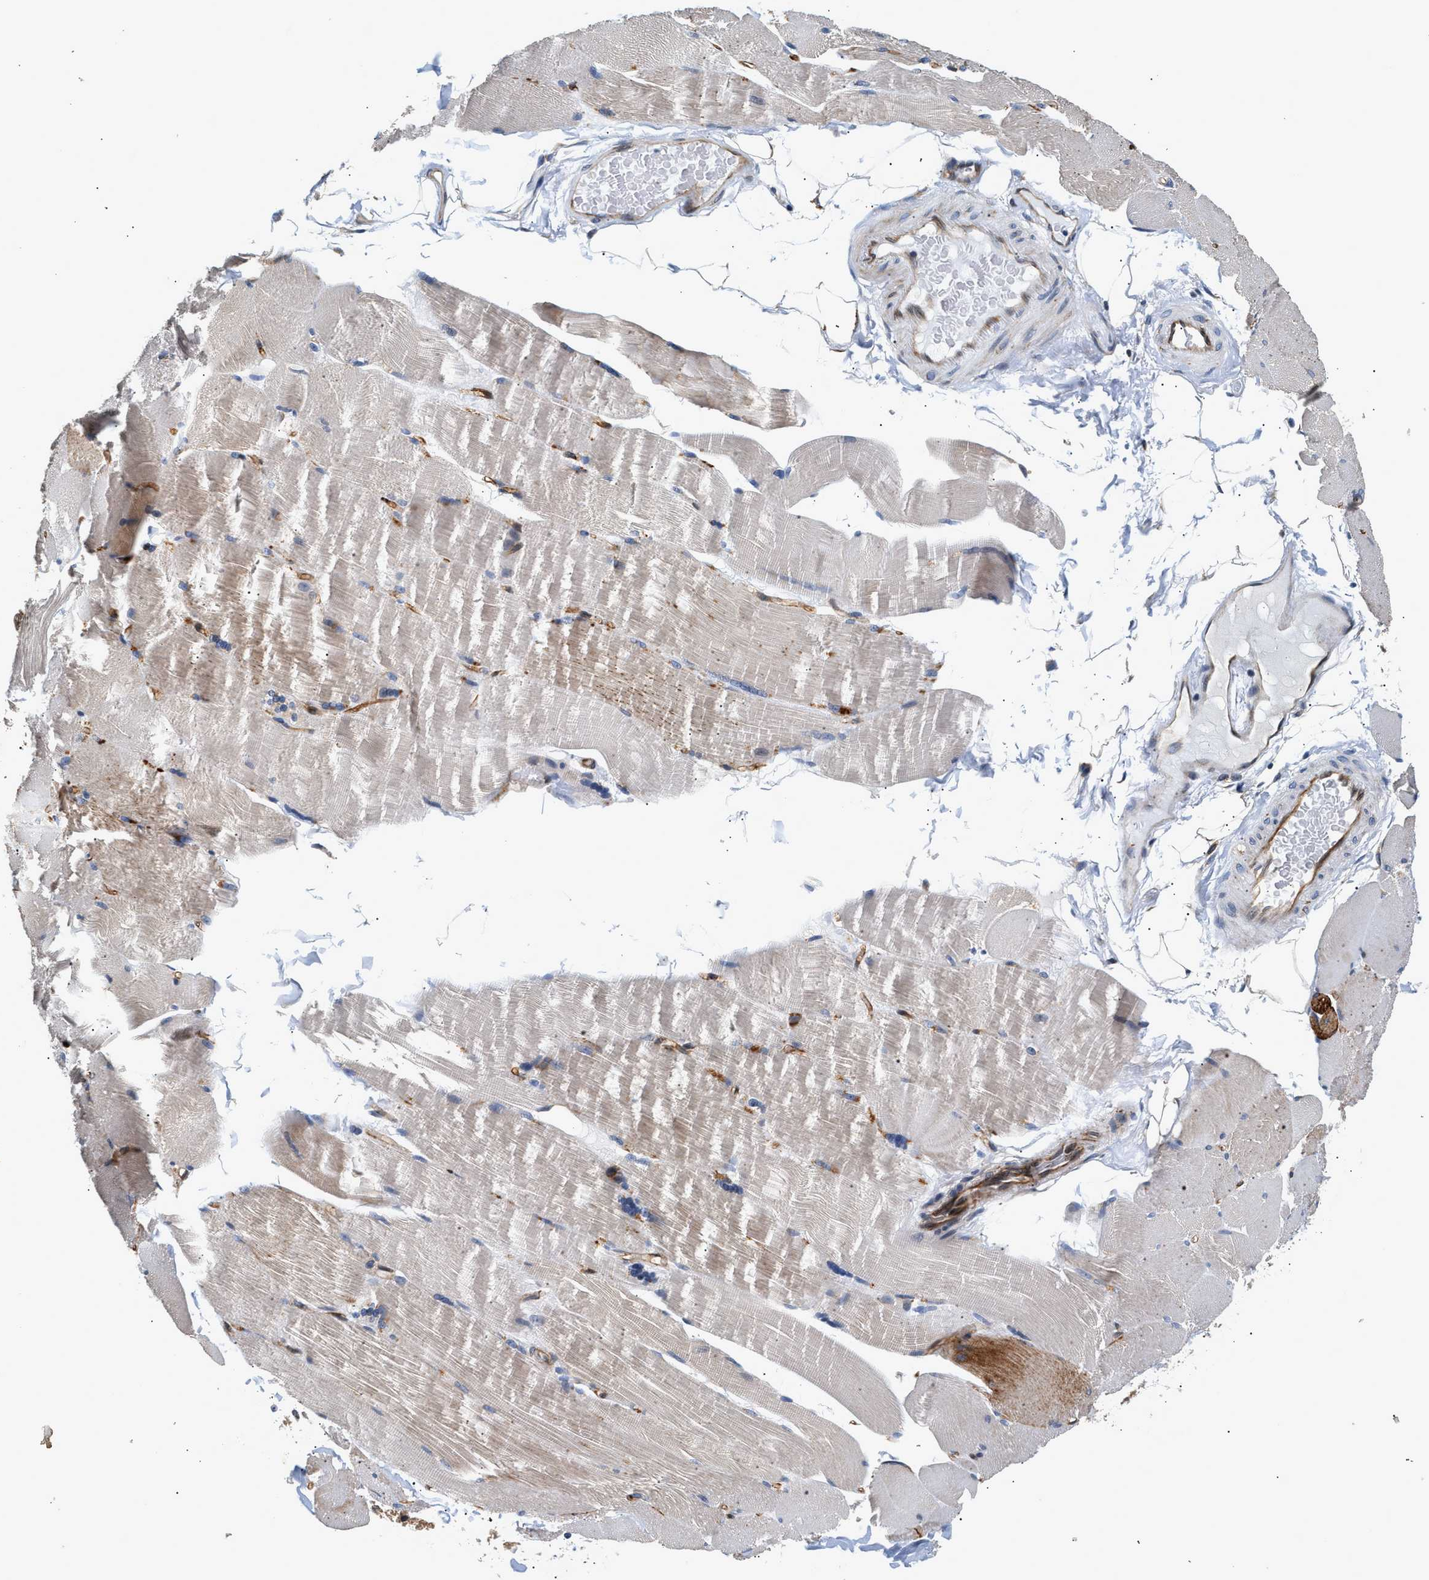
{"staining": {"intensity": "moderate", "quantity": "<25%", "location": "cytoplasmic/membranous"}, "tissue": "skeletal muscle", "cell_type": "Myocytes", "image_type": "normal", "snomed": [{"axis": "morphology", "description": "Normal tissue, NOS"}, {"axis": "topography", "description": "Skin"}, {"axis": "topography", "description": "Skeletal muscle"}], "caption": "Brown immunohistochemical staining in normal skeletal muscle demonstrates moderate cytoplasmic/membranous staining in about <25% of myocytes. The protein of interest is shown in brown color, while the nuclei are stained blue.", "gene": "IFT74", "patient": {"sex": "male", "age": 83}}